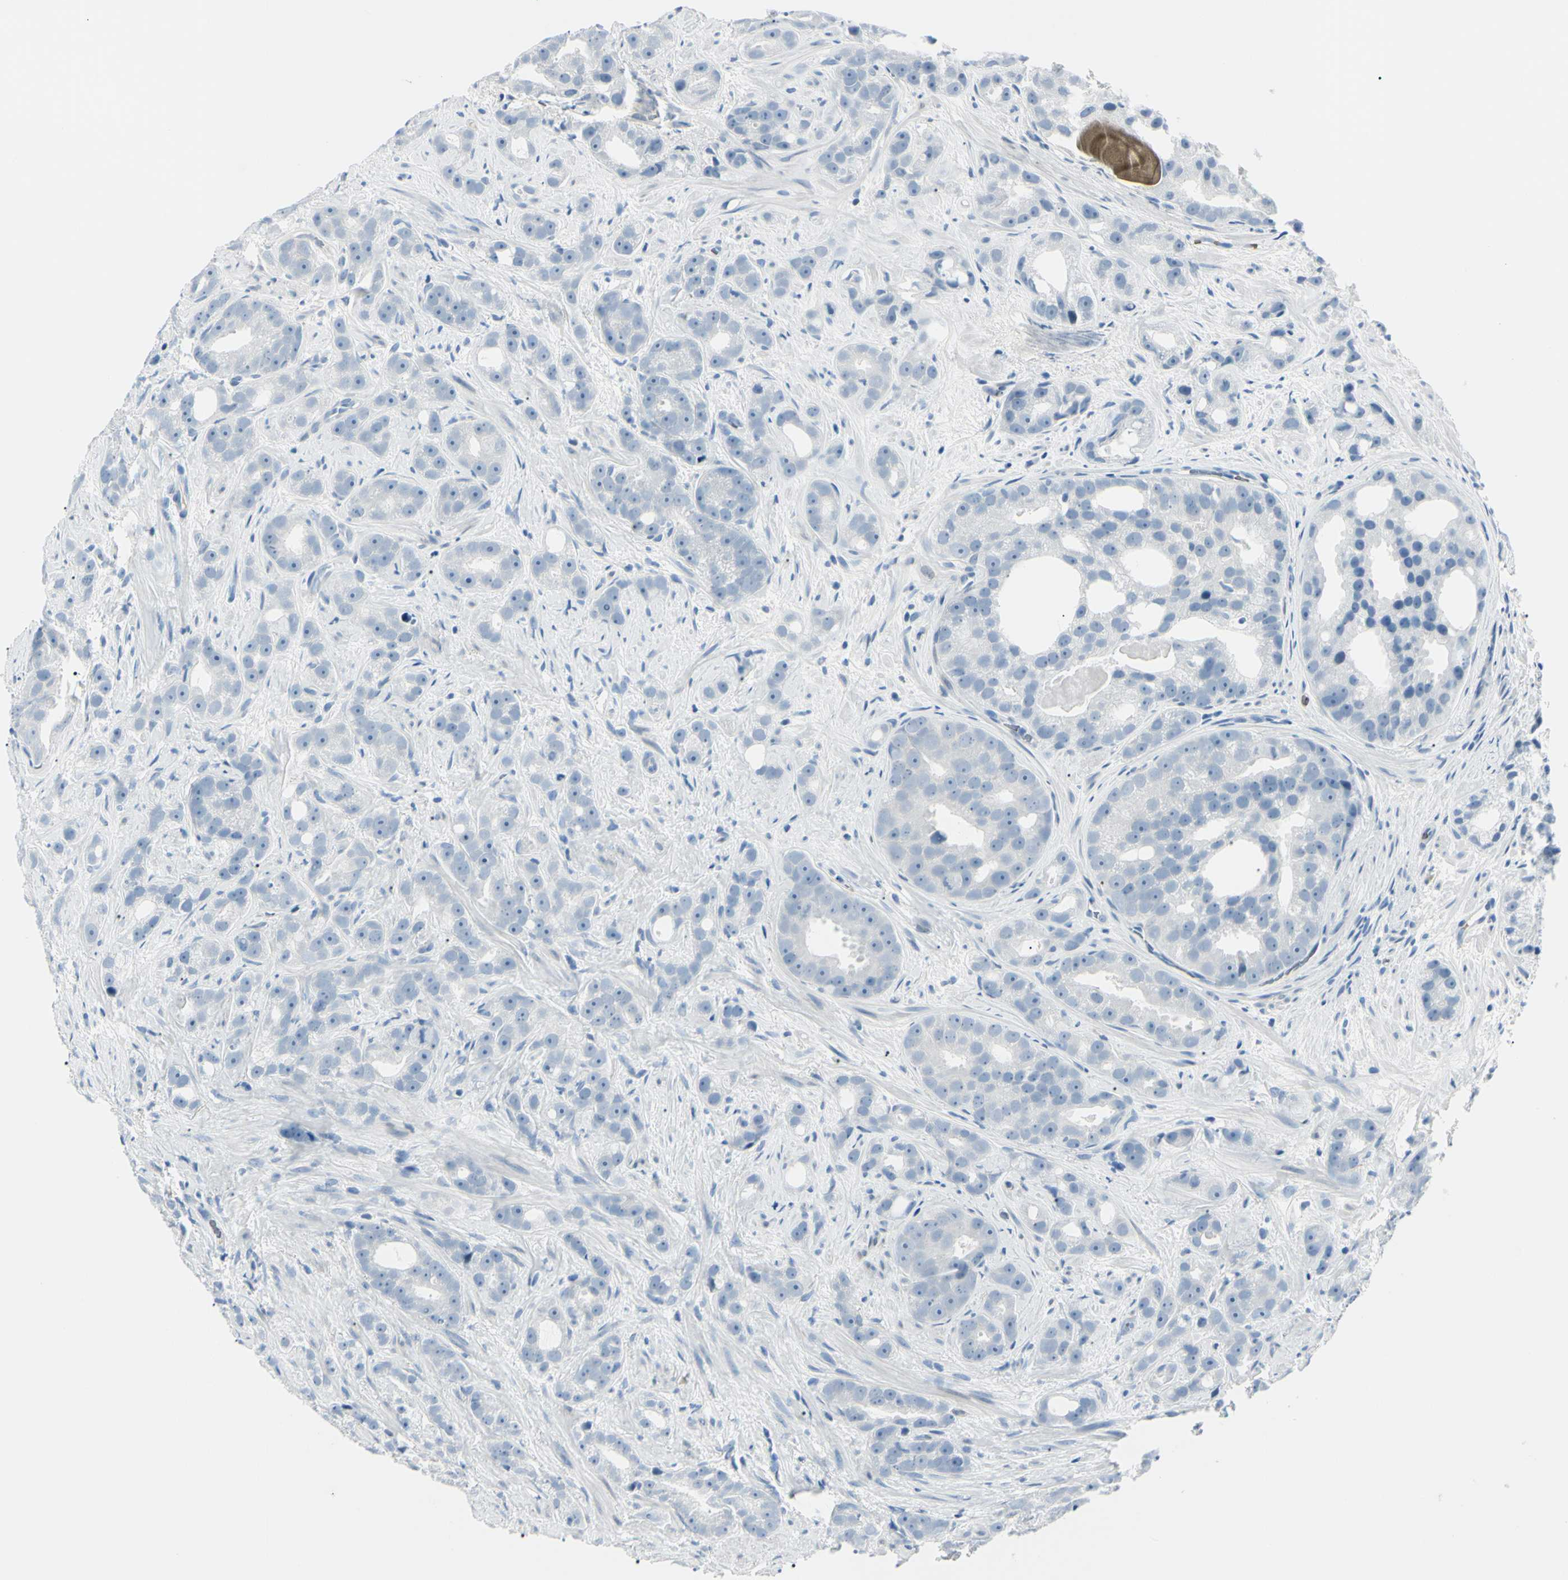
{"staining": {"intensity": "negative", "quantity": "none", "location": "none"}, "tissue": "prostate cancer", "cell_type": "Tumor cells", "image_type": "cancer", "snomed": [{"axis": "morphology", "description": "Adenocarcinoma, Low grade"}, {"axis": "topography", "description": "Prostate"}], "caption": "High magnification brightfield microscopy of prostate low-grade adenocarcinoma stained with DAB (3,3'-diaminobenzidine) (brown) and counterstained with hematoxylin (blue): tumor cells show no significant positivity.", "gene": "CA2", "patient": {"sex": "male", "age": 89}}